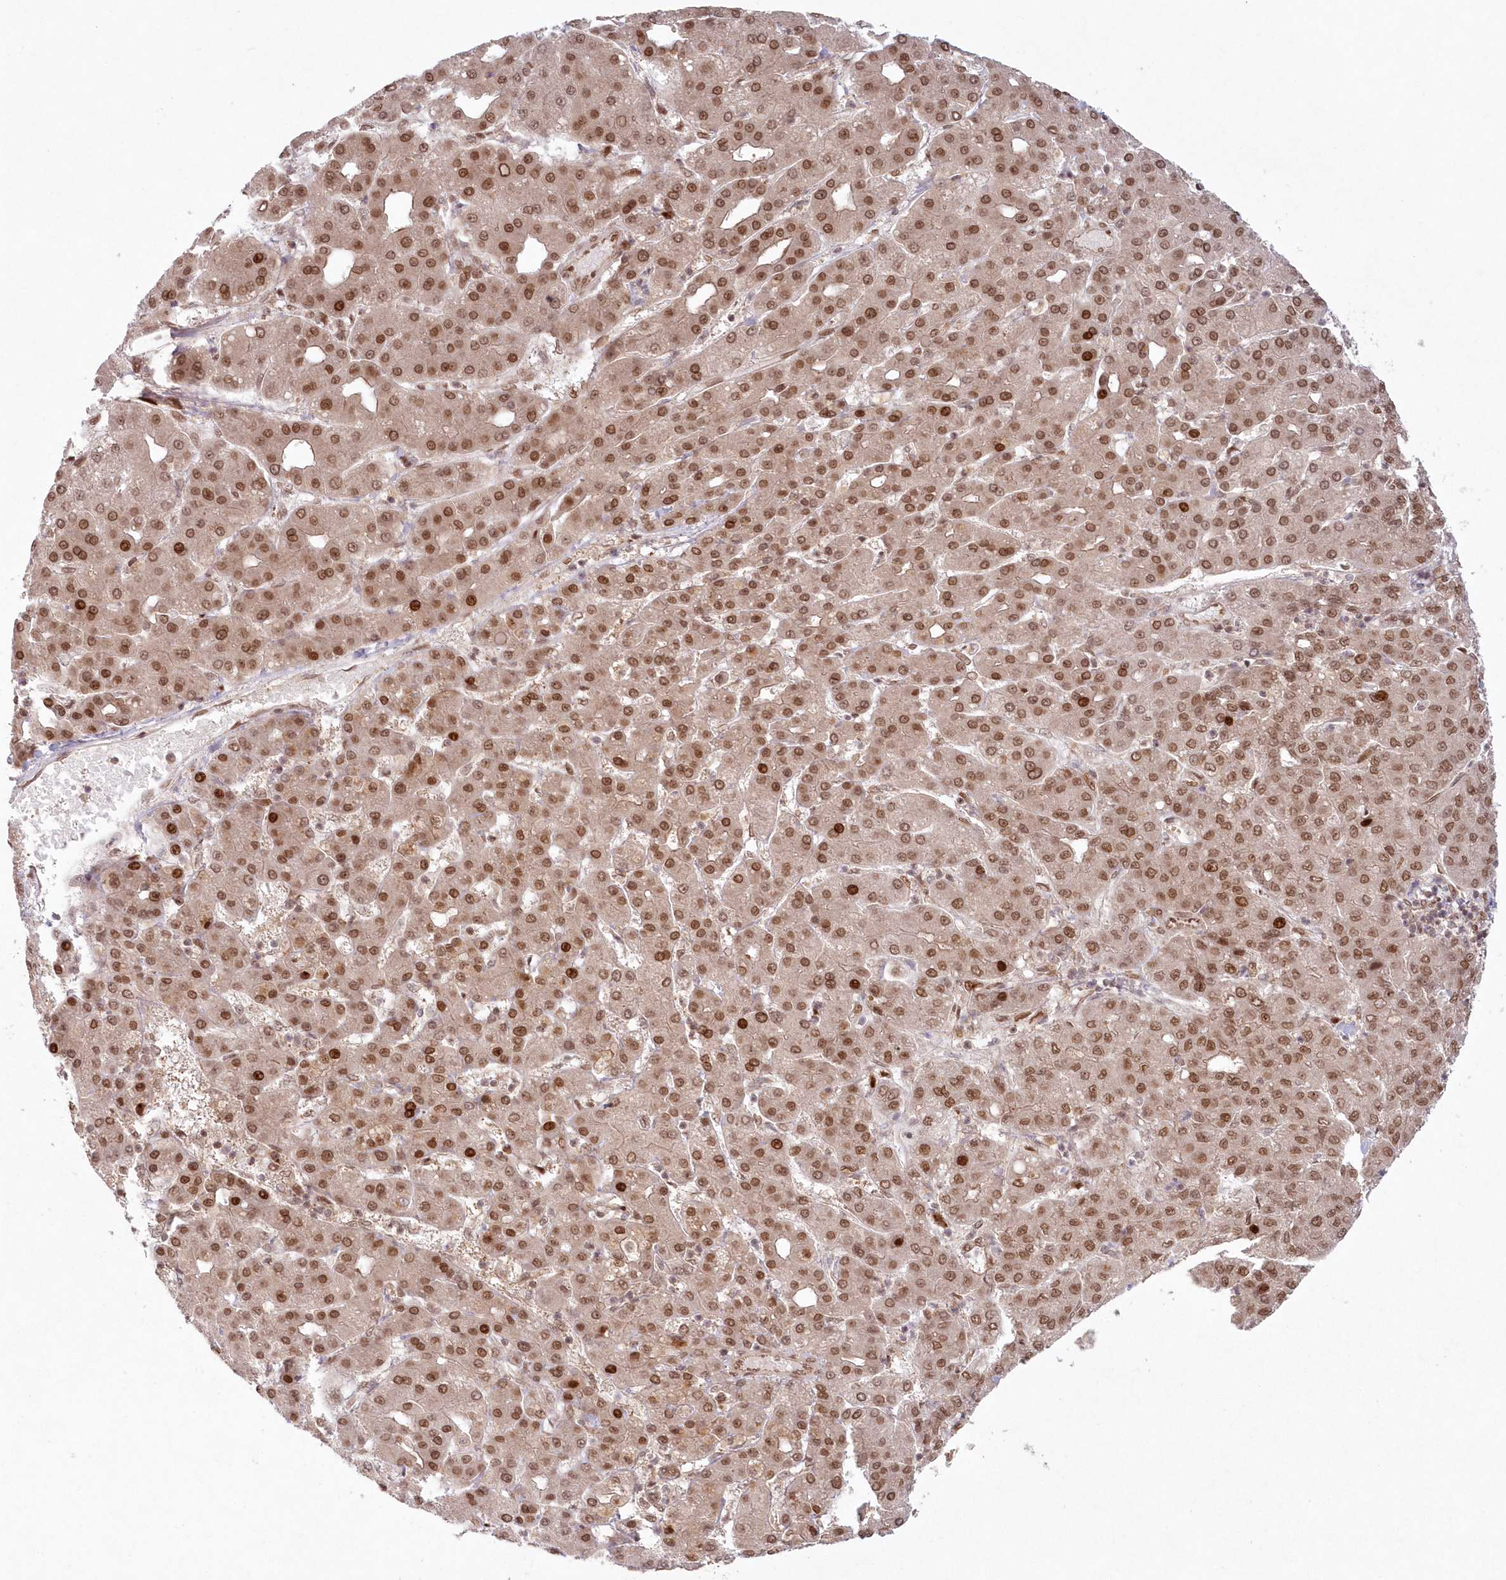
{"staining": {"intensity": "moderate", "quantity": ">75%", "location": "nuclear"}, "tissue": "liver cancer", "cell_type": "Tumor cells", "image_type": "cancer", "snomed": [{"axis": "morphology", "description": "Carcinoma, Hepatocellular, NOS"}, {"axis": "topography", "description": "Liver"}], "caption": "A high-resolution micrograph shows IHC staining of liver cancer (hepatocellular carcinoma), which shows moderate nuclear expression in about >75% of tumor cells. The staining was performed using DAB to visualize the protein expression in brown, while the nuclei were stained in blue with hematoxylin (Magnification: 20x).", "gene": "TOGARAM2", "patient": {"sex": "male", "age": 65}}